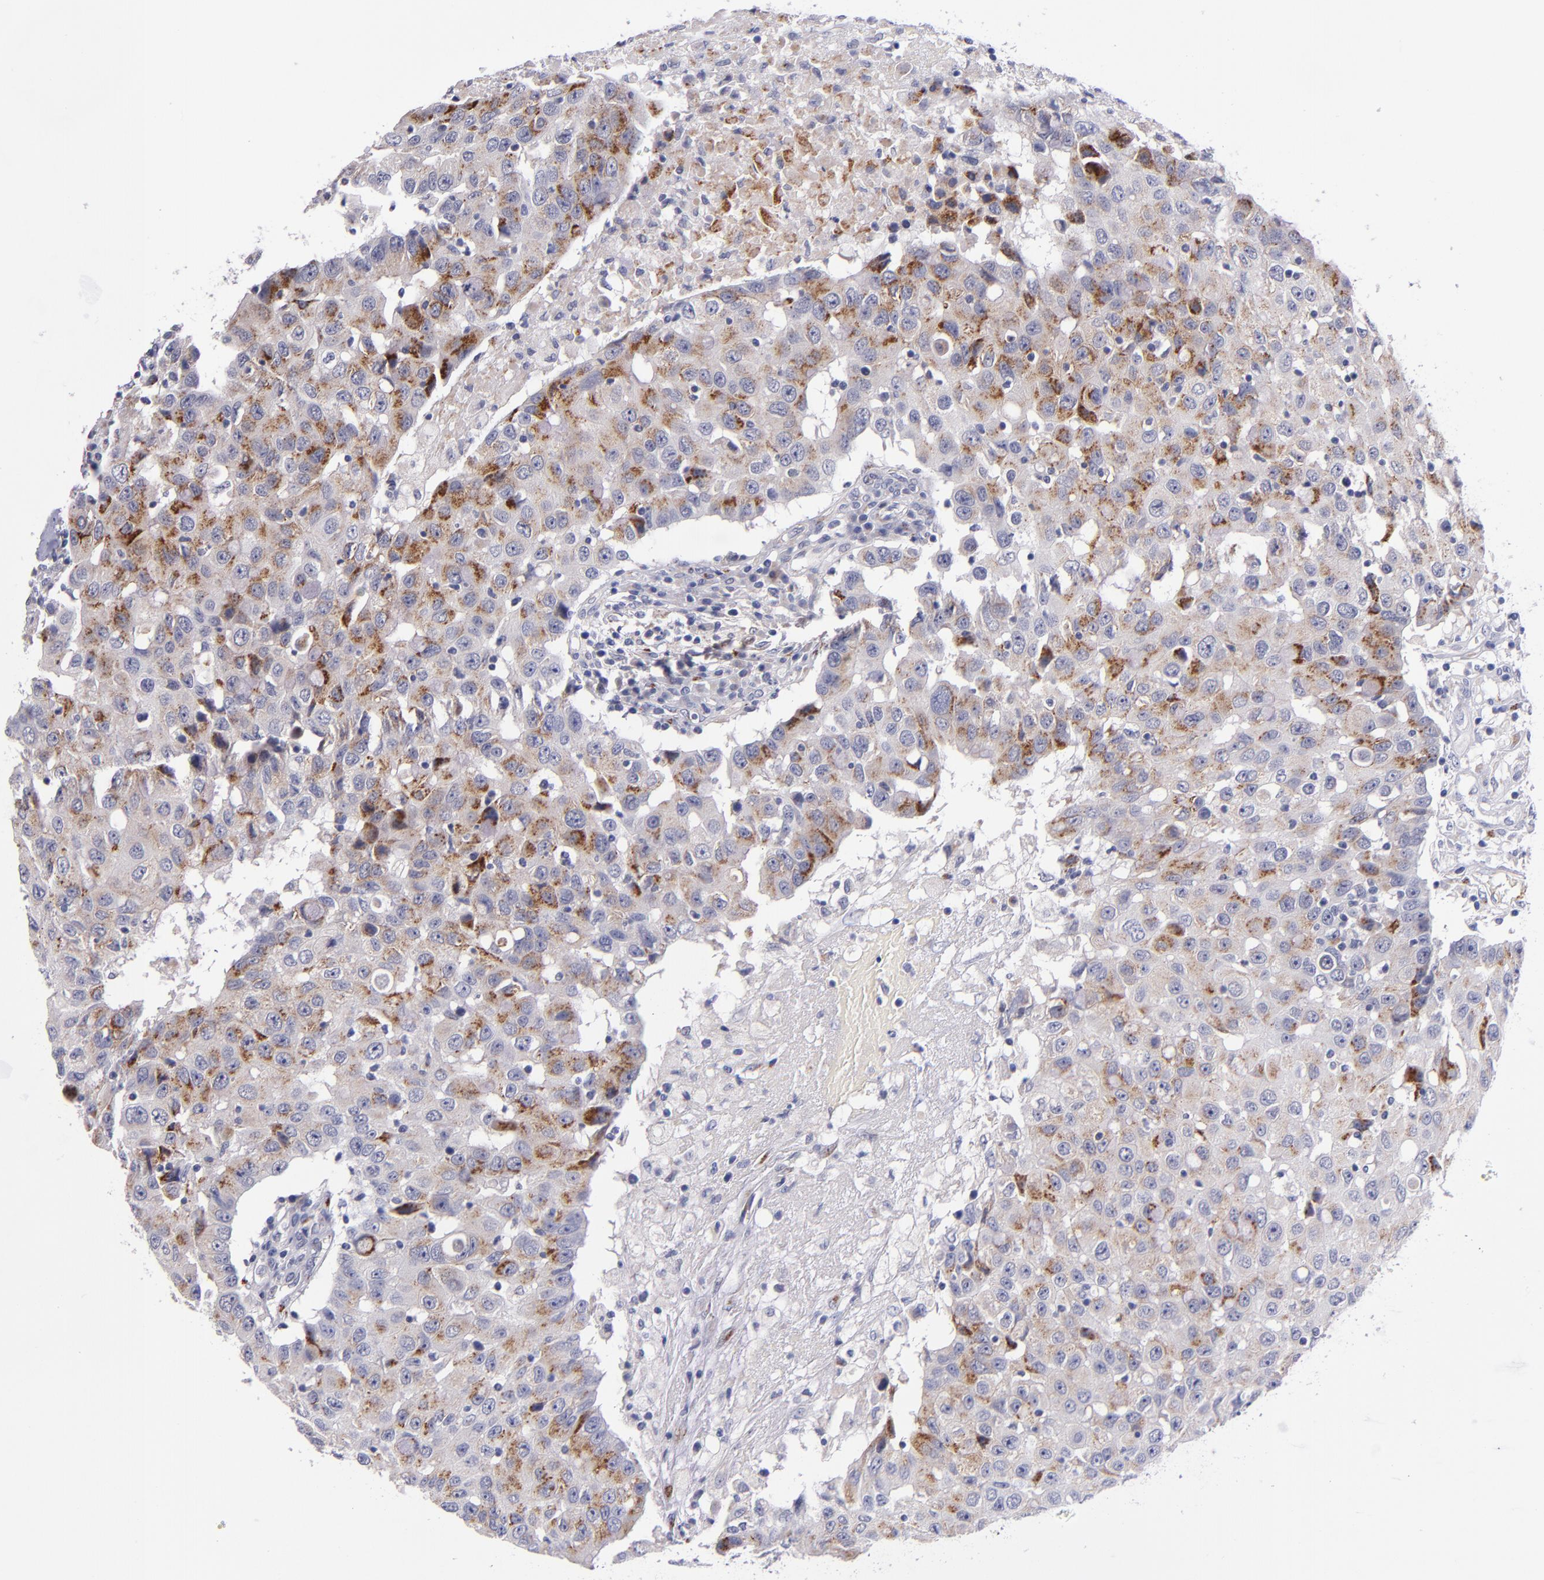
{"staining": {"intensity": "strong", "quantity": ">75%", "location": "cytoplasmic/membranous"}, "tissue": "breast cancer", "cell_type": "Tumor cells", "image_type": "cancer", "snomed": [{"axis": "morphology", "description": "Duct carcinoma"}, {"axis": "topography", "description": "Breast"}], "caption": "Immunohistochemical staining of breast invasive ductal carcinoma reveals high levels of strong cytoplasmic/membranous protein staining in about >75% of tumor cells.", "gene": "RAB41", "patient": {"sex": "female", "age": 27}}